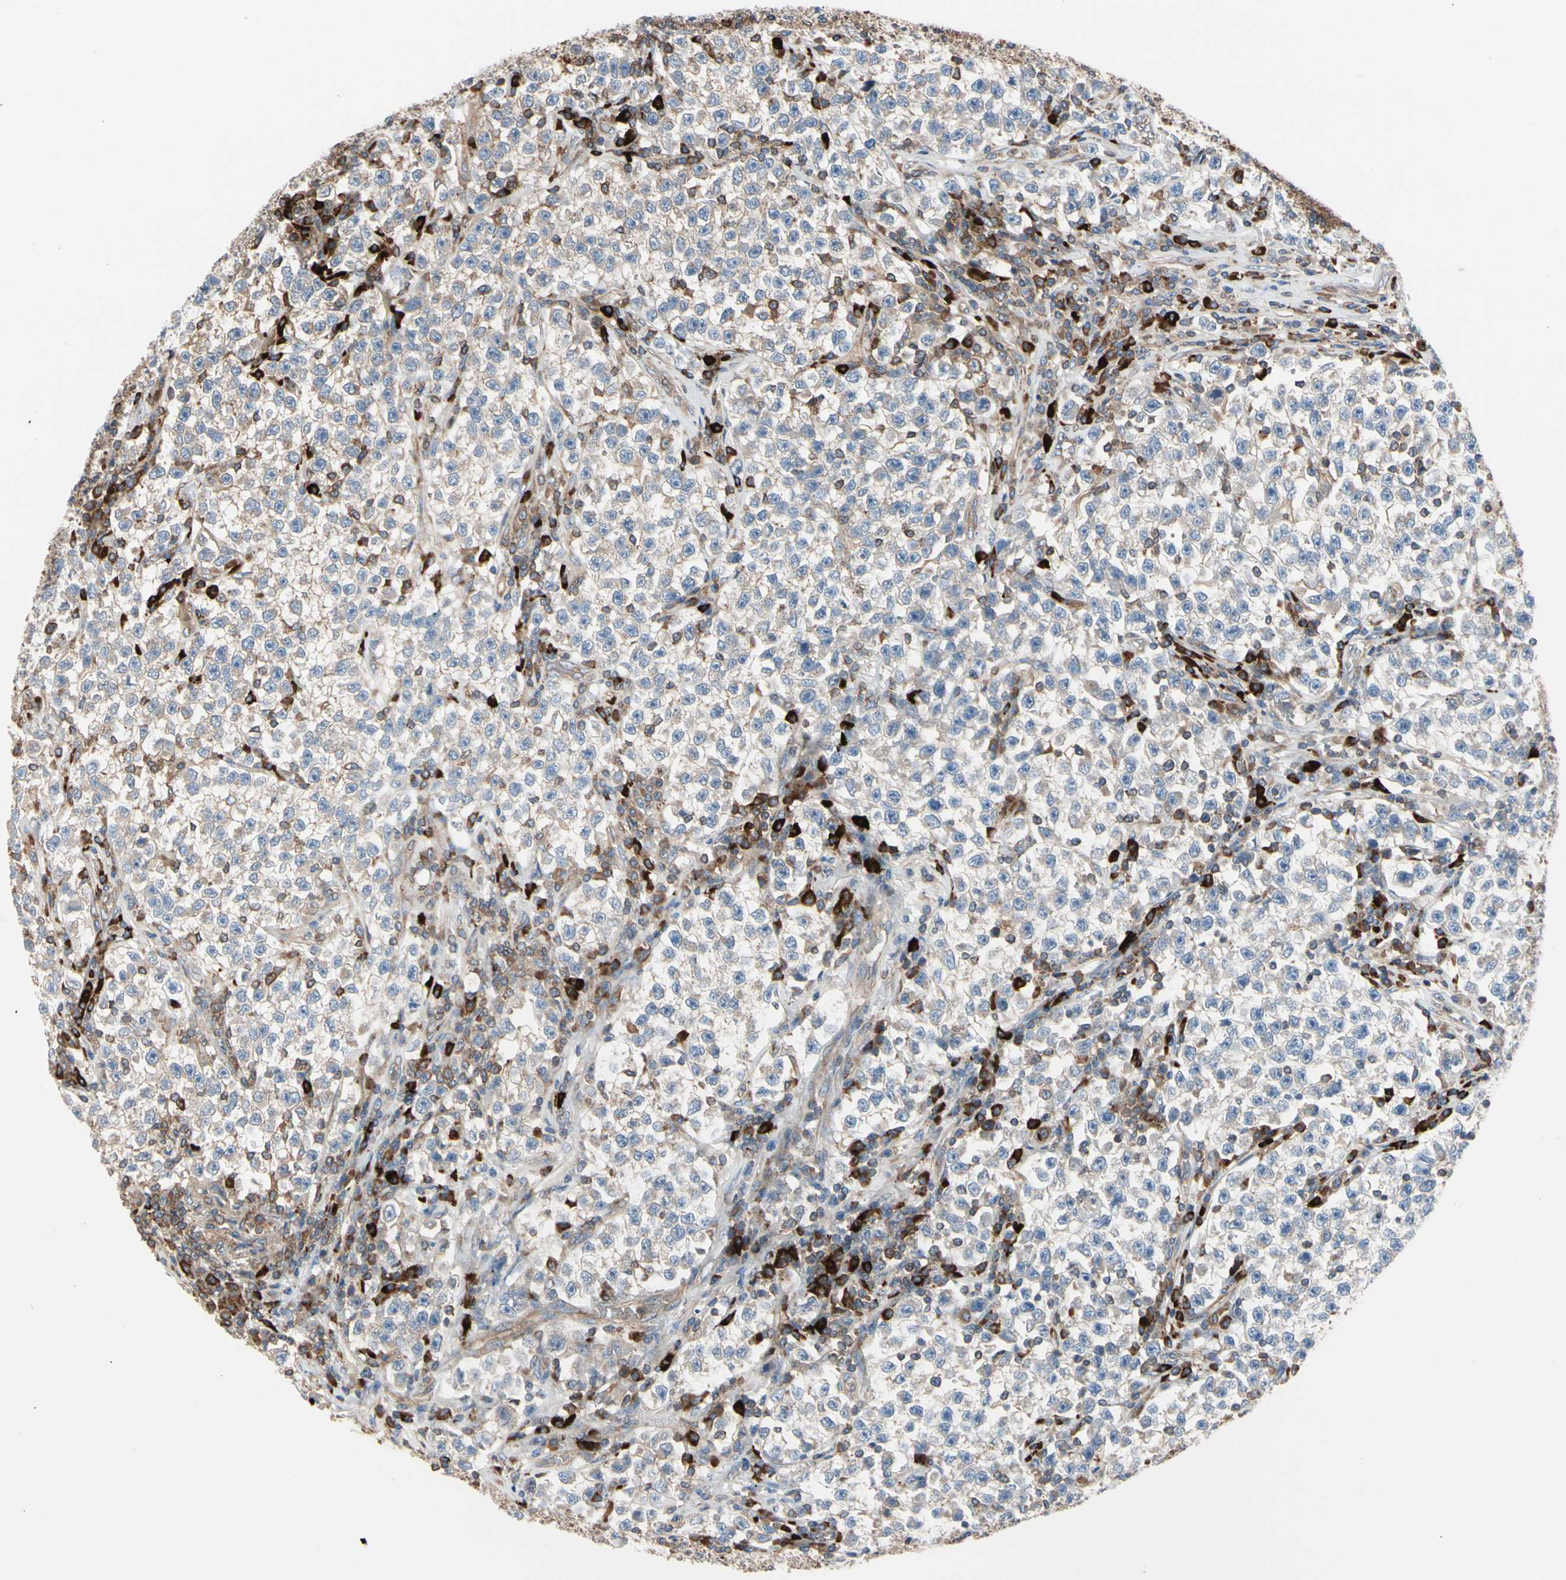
{"staining": {"intensity": "negative", "quantity": "none", "location": "none"}, "tissue": "testis cancer", "cell_type": "Tumor cells", "image_type": "cancer", "snomed": [{"axis": "morphology", "description": "Seminoma, NOS"}, {"axis": "topography", "description": "Testis"}], "caption": "IHC photomicrograph of seminoma (testis) stained for a protein (brown), which shows no expression in tumor cells.", "gene": "ROCK1", "patient": {"sex": "male", "age": 22}}